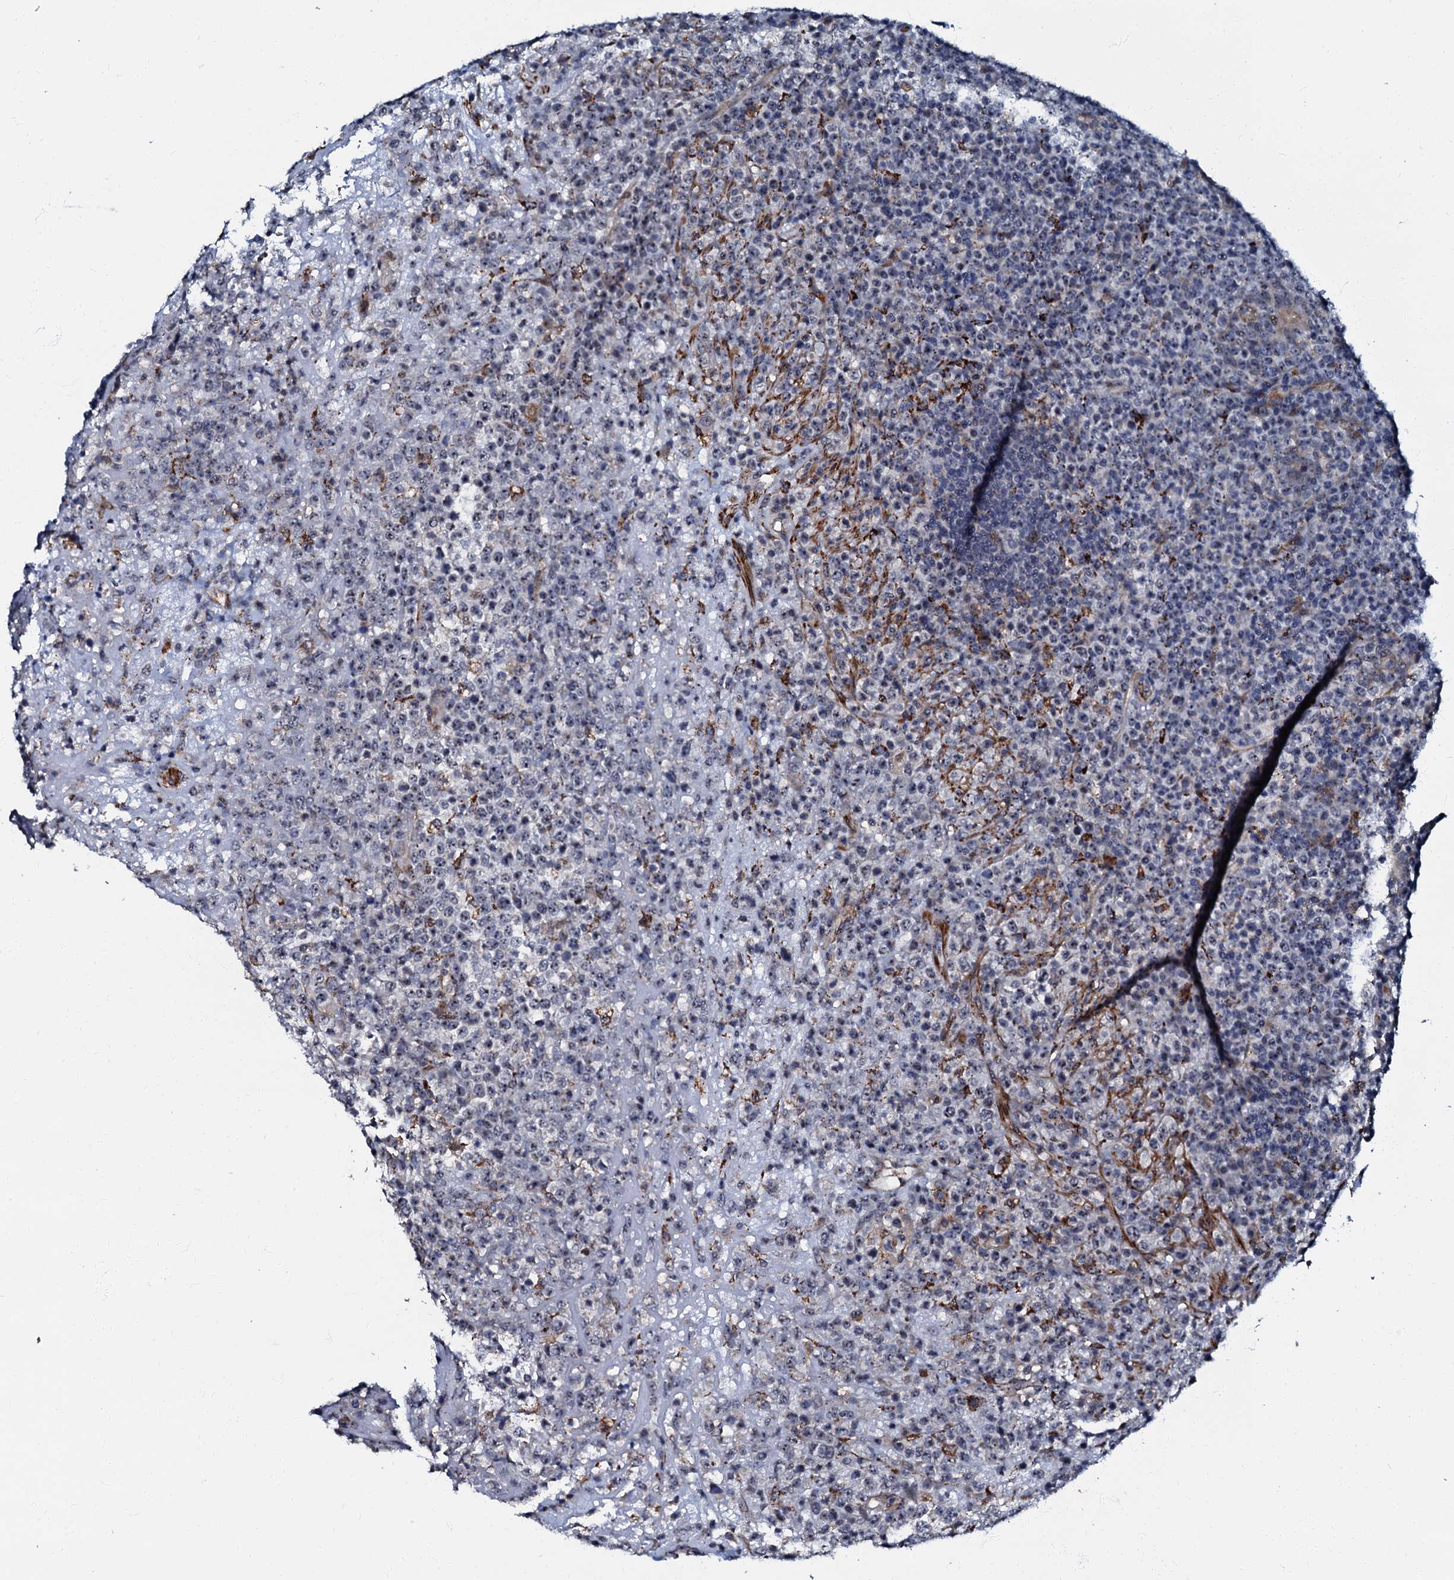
{"staining": {"intensity": "negative", "quantity": "none", "location": "none"}, "tissue": "lymphoma", "cell_type": "Tumor cells", "image_type": "cancer", "snomed": [{"axis": "morphology", "description": "Malignant lymphoma, non-Hodgkin's type, High grade"}, {"axis": "topography", "description": "Colon"}], "caption": "Malignant lymphoma, non-Hodgkin's type (high-grade) stained for a protein using immunohistochemistry (IHC) shows no expression tumor cells.", "gene": "OLAH", "patient": {"sex": "female", "age": 53}}